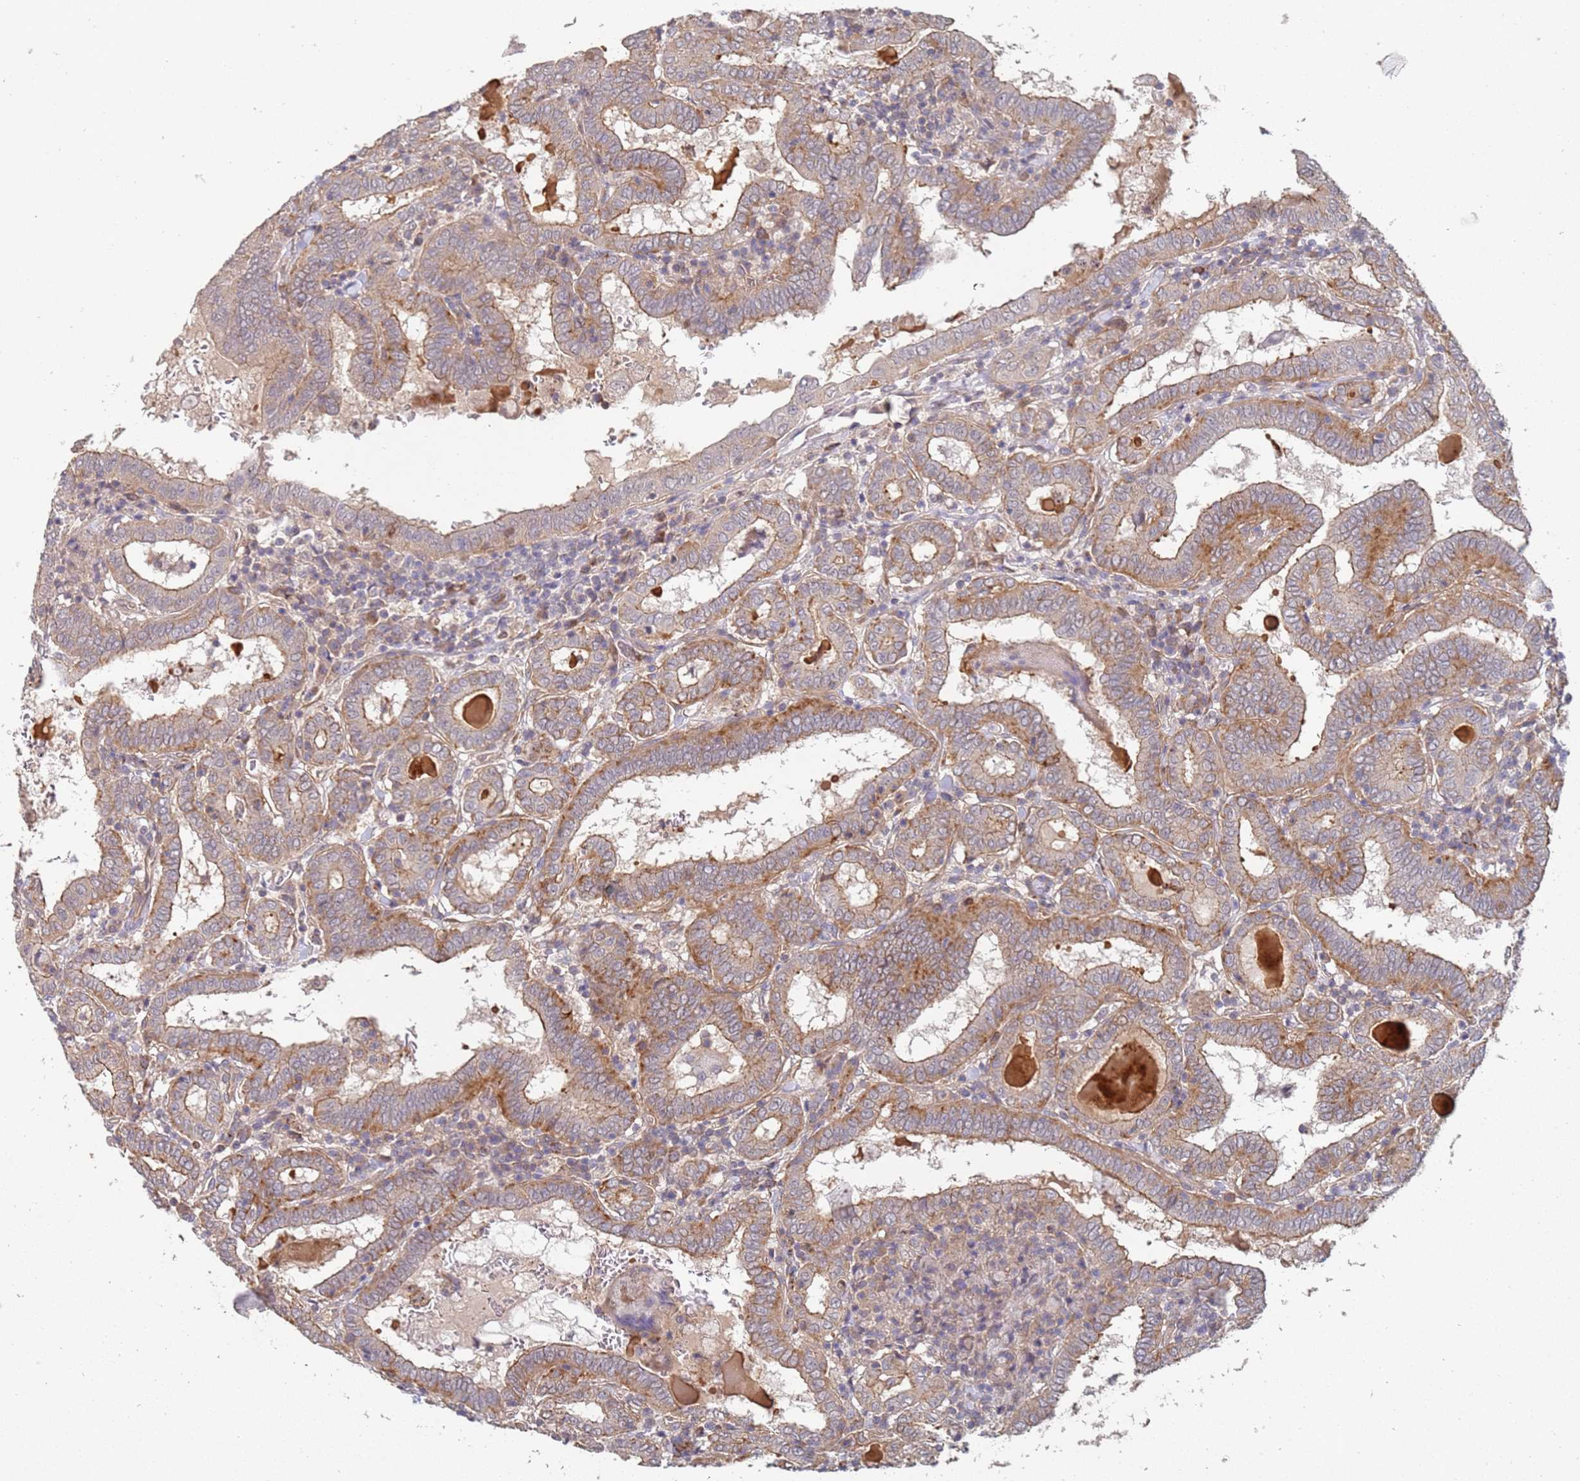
{"staining": {"intensity": "moderate", "quantity": ">75%", "location": "cytoplasmic/membranous"}, "tissue": "thyroid cancer", "cell_type": "Tumor cells", "image_type": "cancer", "snomed": [{"axis": "morphology", "description": "Papillary adenocarcinoma, NOS"}, {"axis": "topography", "description": "Thyroid gland"}], "caption": "IHC (DAB) staining of human papillary adenocarcinoma (thyroid) exhibits moderate cytoplasmic/membranous protein expression in approximately >75% of tumor cells.", "gene": "ABCB6", "patient": {"sex": "female", "age": 72}}